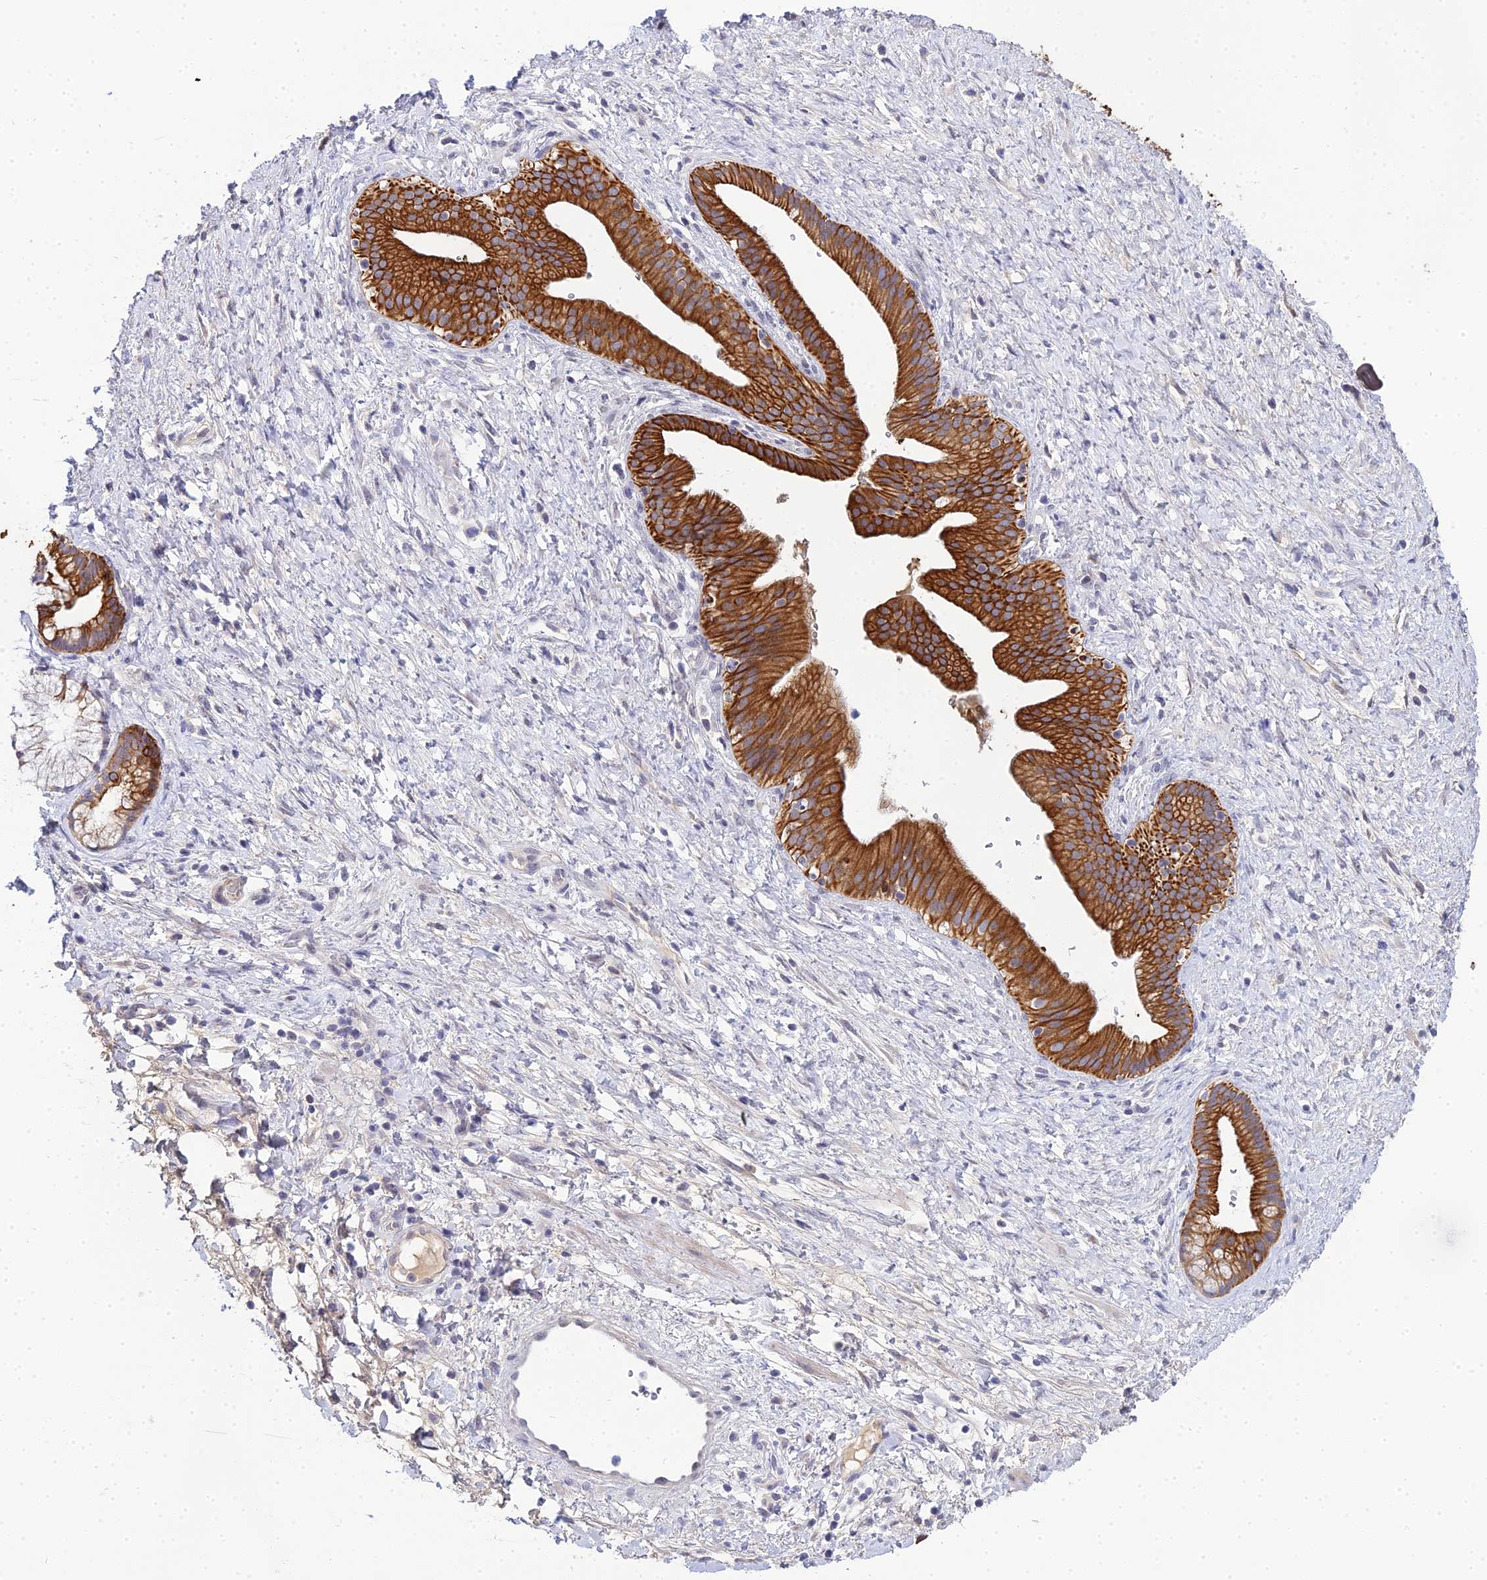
{"staining": {"intensity": "strong", "quantity": ">75%", "location": "cytoplasmic/membranous"}, "tissue": "pancreatic cancer", "cell_type": "Tumor cells", "image_type": "cancer", "snomed": [{"axis": "morphology", "description": "Adenocarcinoma, NOS"}, {"axis": "topography", "description": "Pancreas"}], "caption": "Immunohistochemical staining of human pancreatic cancer (adenocarcinoma) shows strong cytoplasmic/membranous protein positivity in about >75% of tumor cells.", "gene": "ZXDA", "patient": {"sex": "male", "age": 68}}